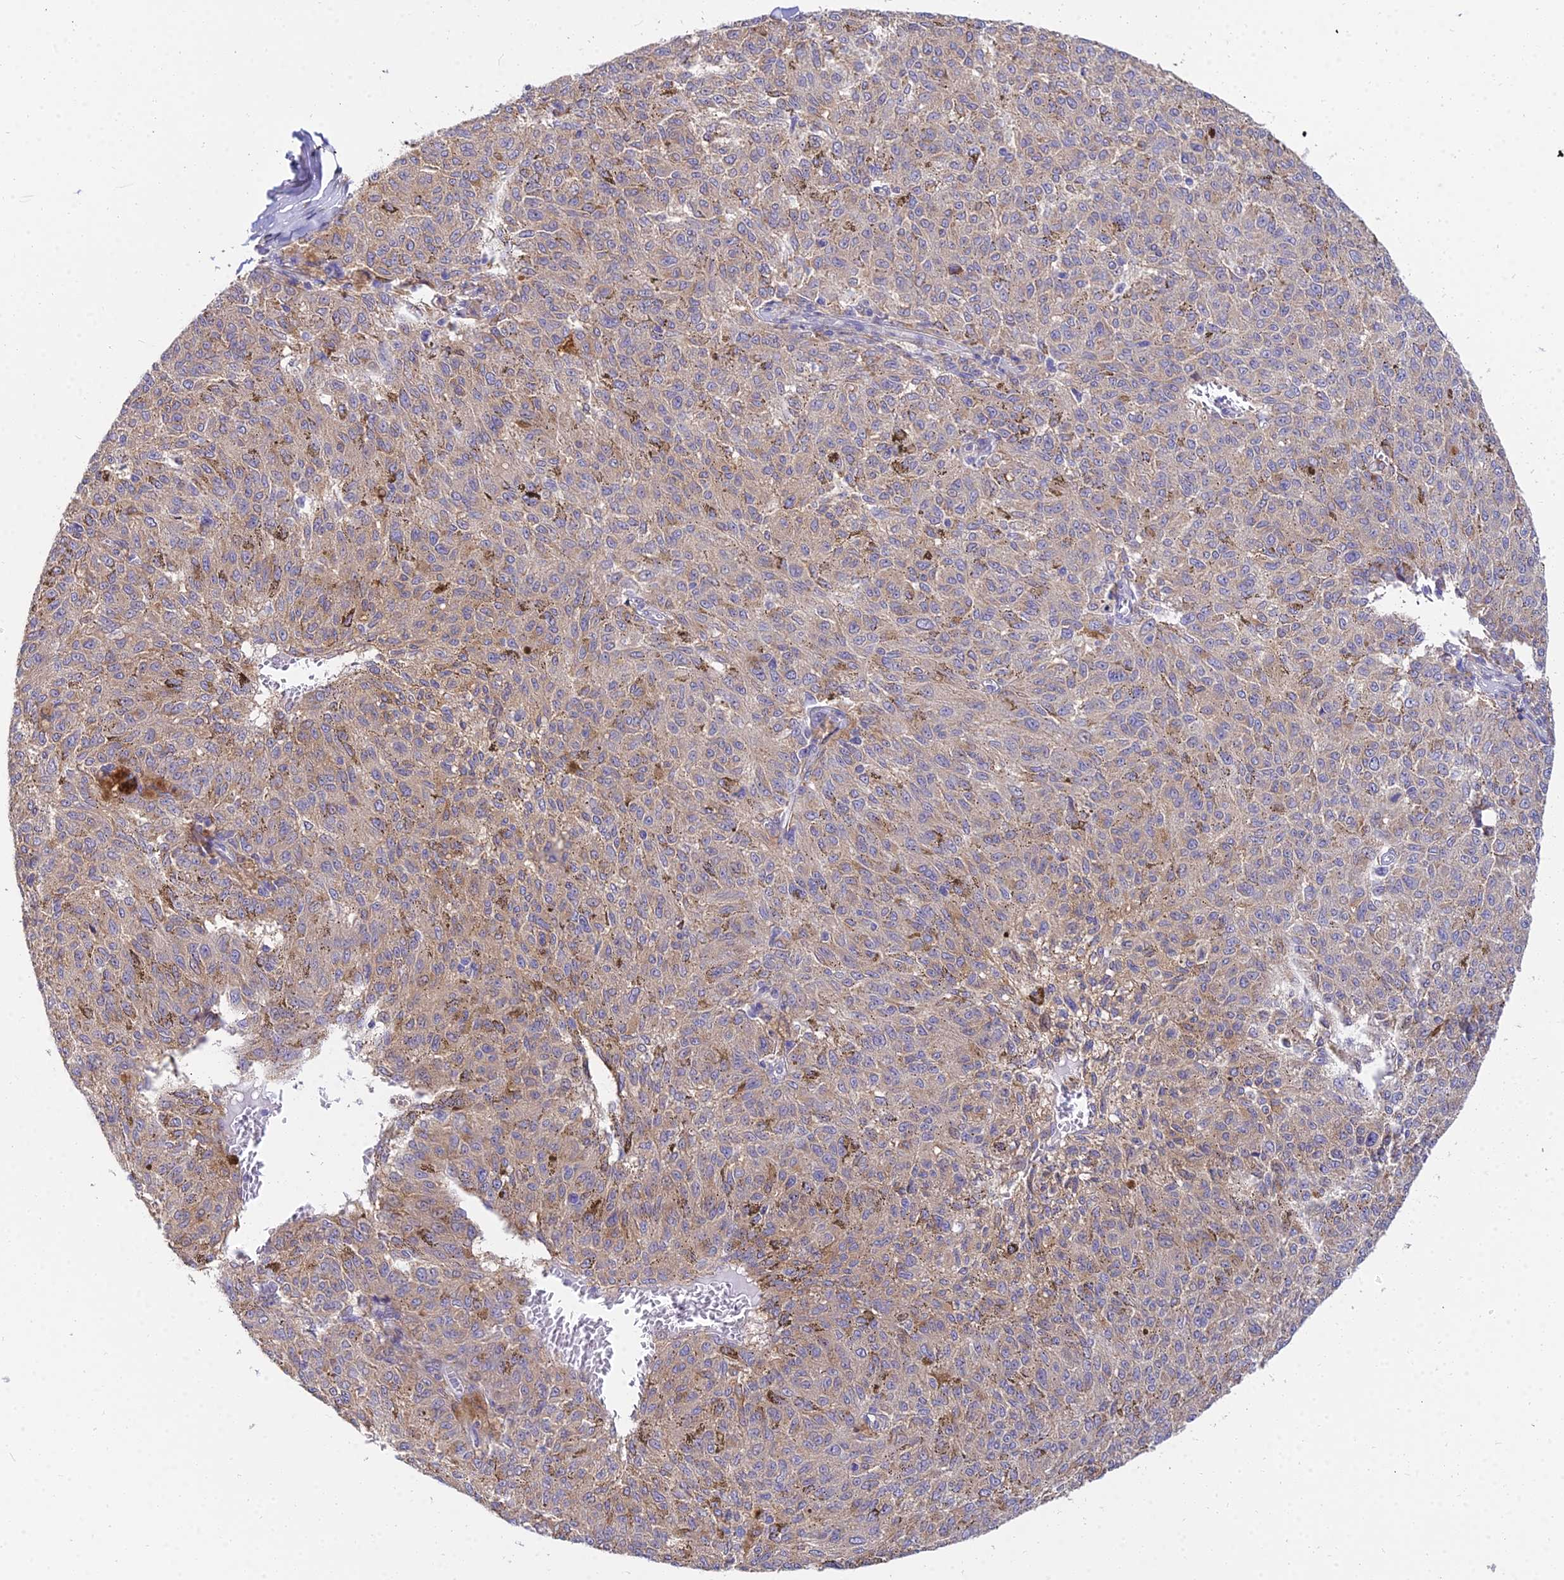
{"staining": {"intensity": "weak", "quantity": ">75%", "location": "cytoplasmic/membranous"}, "tissue": "melanoma", "cell_type": "Tumor cells", "image_type": "cancer", "snomed": [{"axis": "morphology", "description": "Malignant melanoma, NOS"}, {"axis": "topography", "description": "Skin"}], "caption": "This histopathology image demonstrates melanoma stained with immunohistochemistry to label a protein in brown. The cytoplasmic/membranous of tumor cells show weak positivity for the protein. Nuclei are counter-stained blue.", "gene": "ARL8B", "patient": {"sex": "female", "age": 72}}